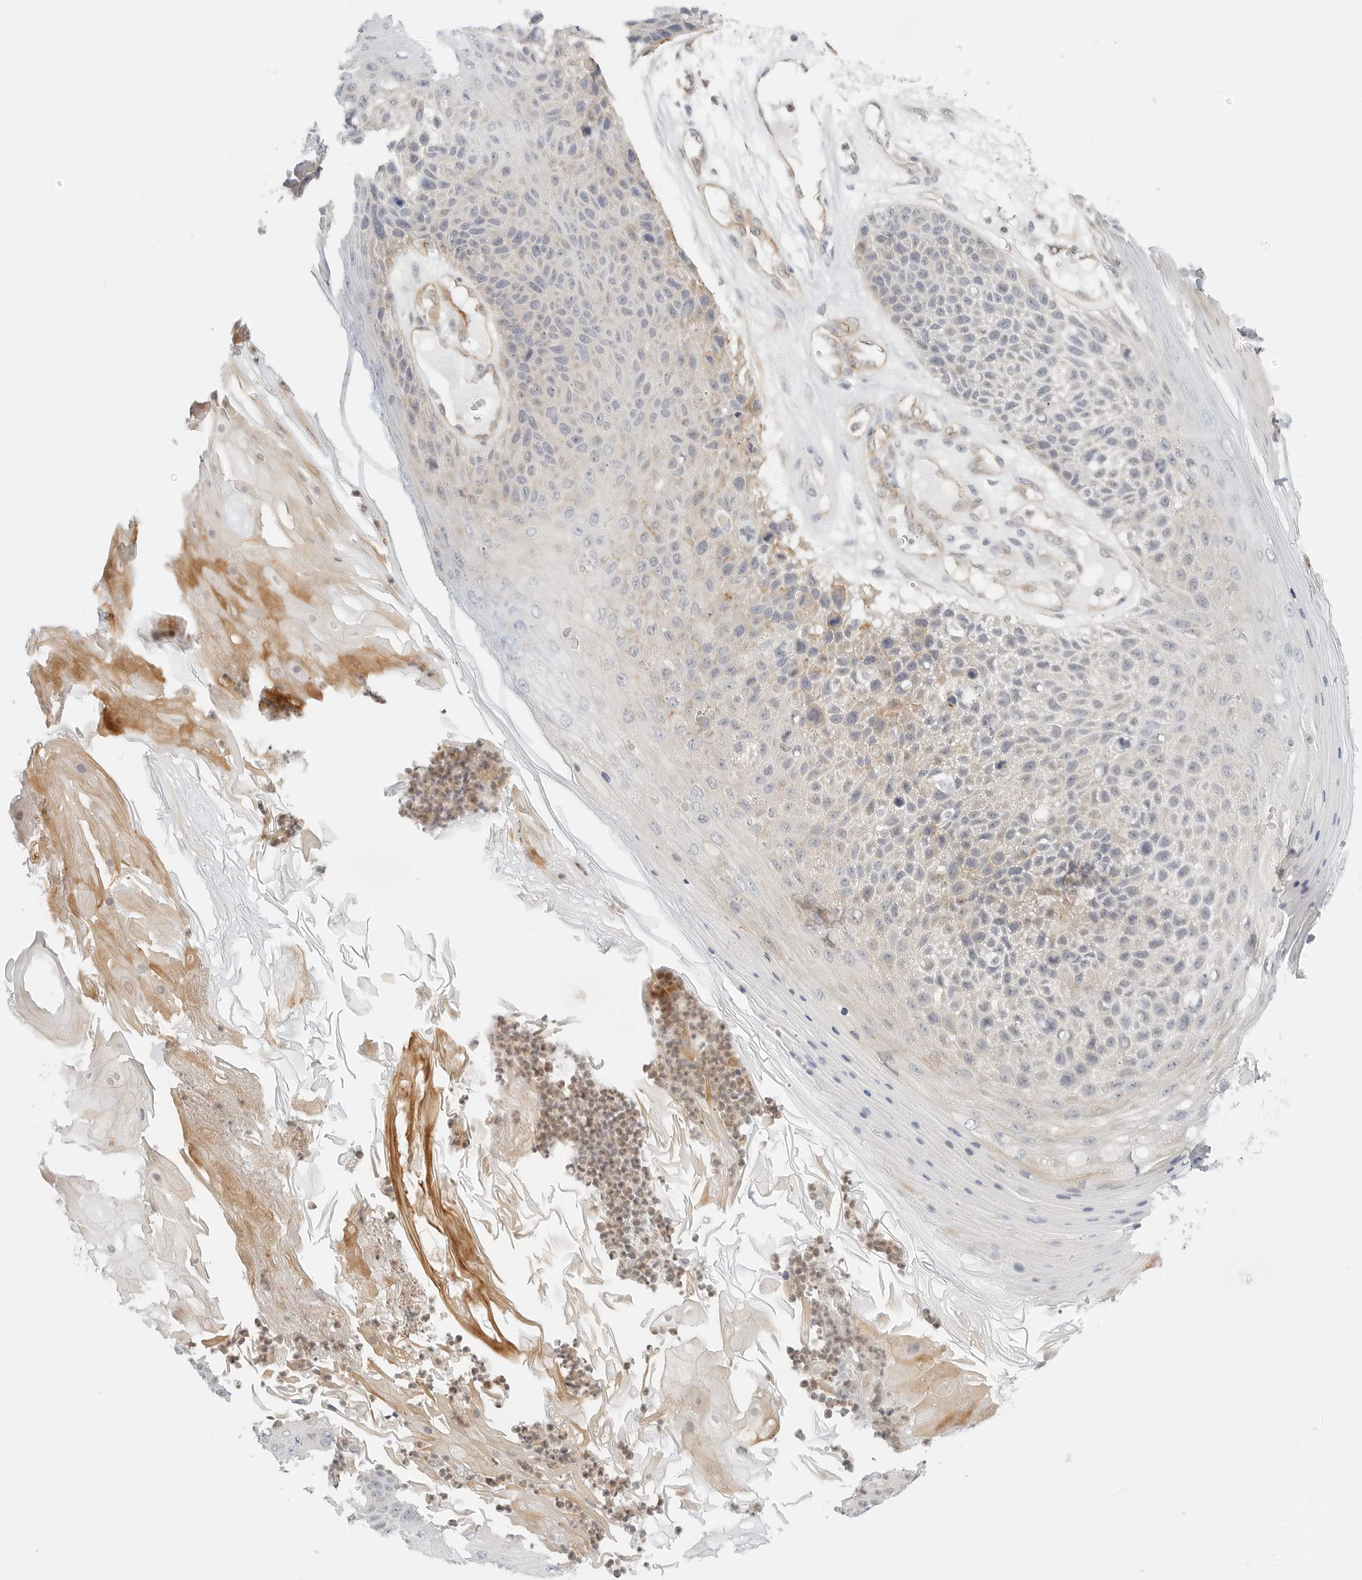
{"staining": {"intensity": "weak", "quantity": "<25%", "location": "cytoplasmic/membranous"}, "tissue": "skin cancer", "cell_type": "Tumor cells", "image_type": "cancer", "snomed": [{"axis": "morphology", "description": "Squamous cell carcinoma, NOS"}, {"axis": "topography", "description": "Skin"}], "caption": "An IHC histopathology image of skin cancer is shown. There is no staining in tumor cells of skin cancer.", "gene": "IQCC", "patient": {"sex": "female", "age": 88}}